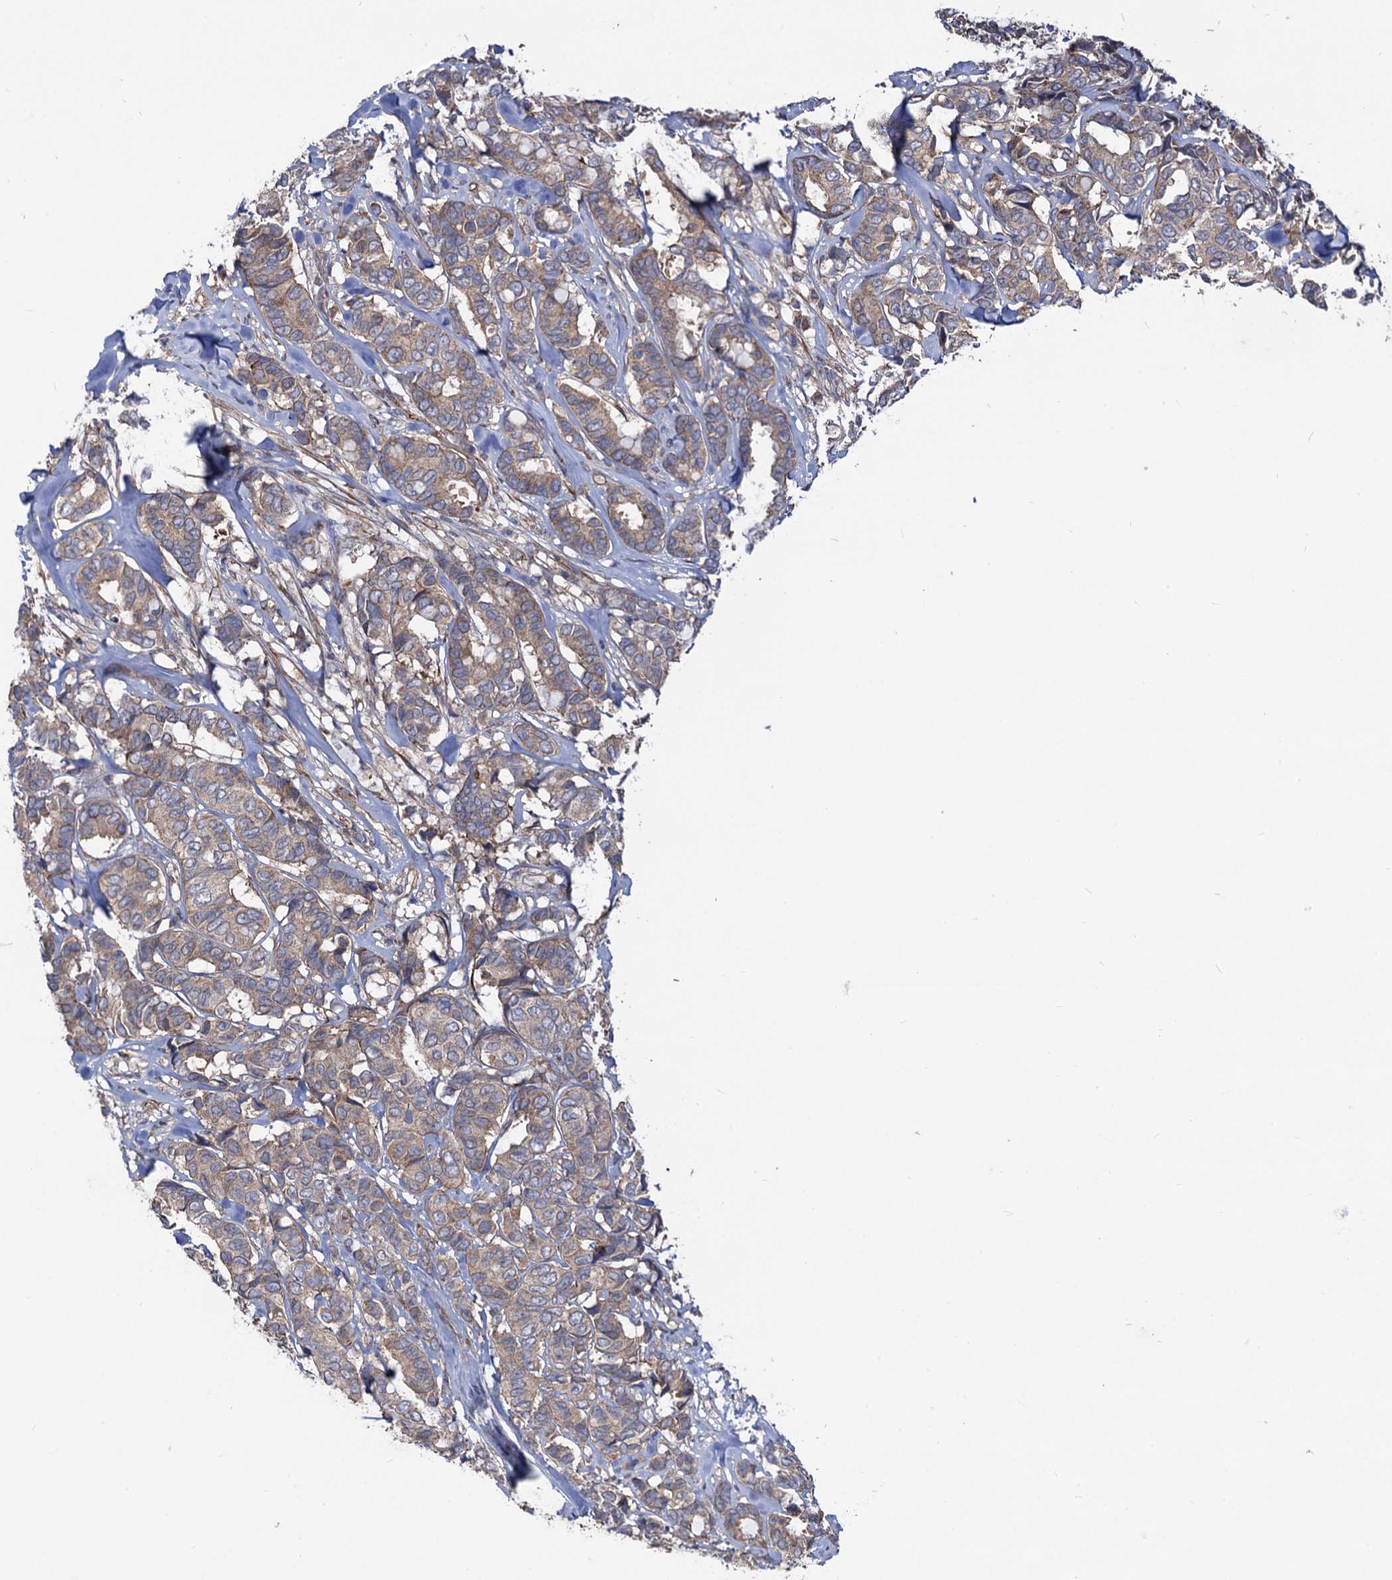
{"staining": {"intensity": "moderate", "quantity": ">75%", "location": "cytoplasmic/membranous"}, "tissue": "breast cancer", "cell_type": "Tumor cells", "image_type": "cancer", "snomed": [{"axis": "morphology", "description": "Duct carcinoma"}, {"axis": "topography", "description": "Breast"}], "caption": "Immunohistochemistry (IHC) micrograph of intraductal carcinoma (breast) stained for a protein (brown), which displays medium levels of moderate cytoplasmic/membranous positivity in about >75% of tumor cells.", "gene": "DYDC1", "patient": {"sex": "female", "age": 87}}